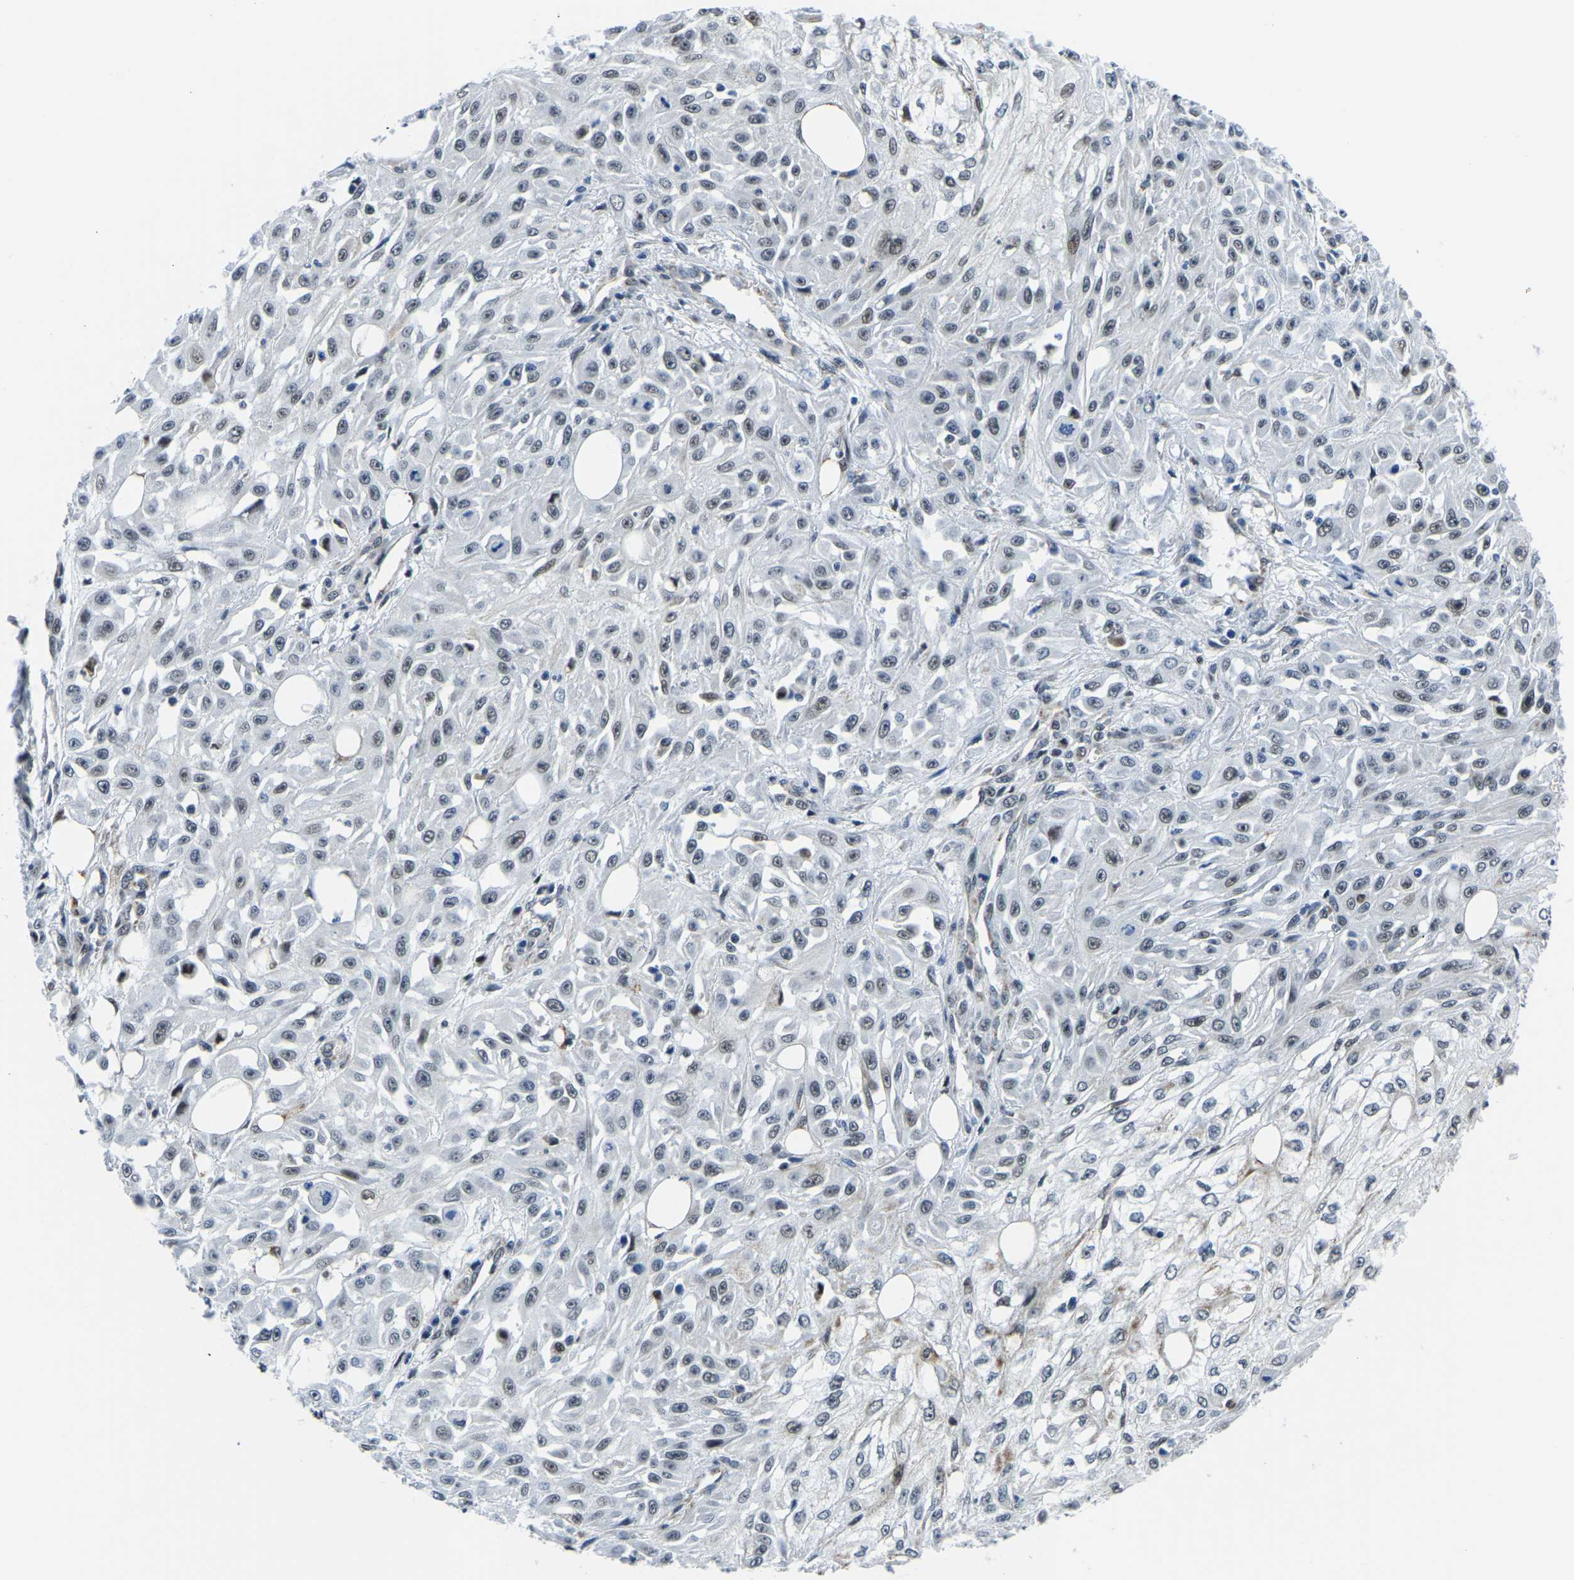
{"staining": {"intensity": "weak", "quantity": "25%-75%", "location": "nuclear"}, "tissue": "skin cancer", "cell_type": "Tumor cells", "image_type": "cancer", "snomed": [{"axis": "morphology", "description": "Squamous cell carcinoma, NOS"}, {"axis": "morphology", "description": "Squamous cell carcinoma, metastatic, NOS"}, {"axis": "topography", "description": "Skin"}, {"axis": "topography", "description": "Lymph node"}], "caption": "Brown immunohistochemical staining in human skin cancer (squamous cell carcinoma) reveals weak nuclear staining in approximately 25%-75% of tumor cells.", "gene": "BNIP3L", "patient": {"sex": "male", "age": 75}}